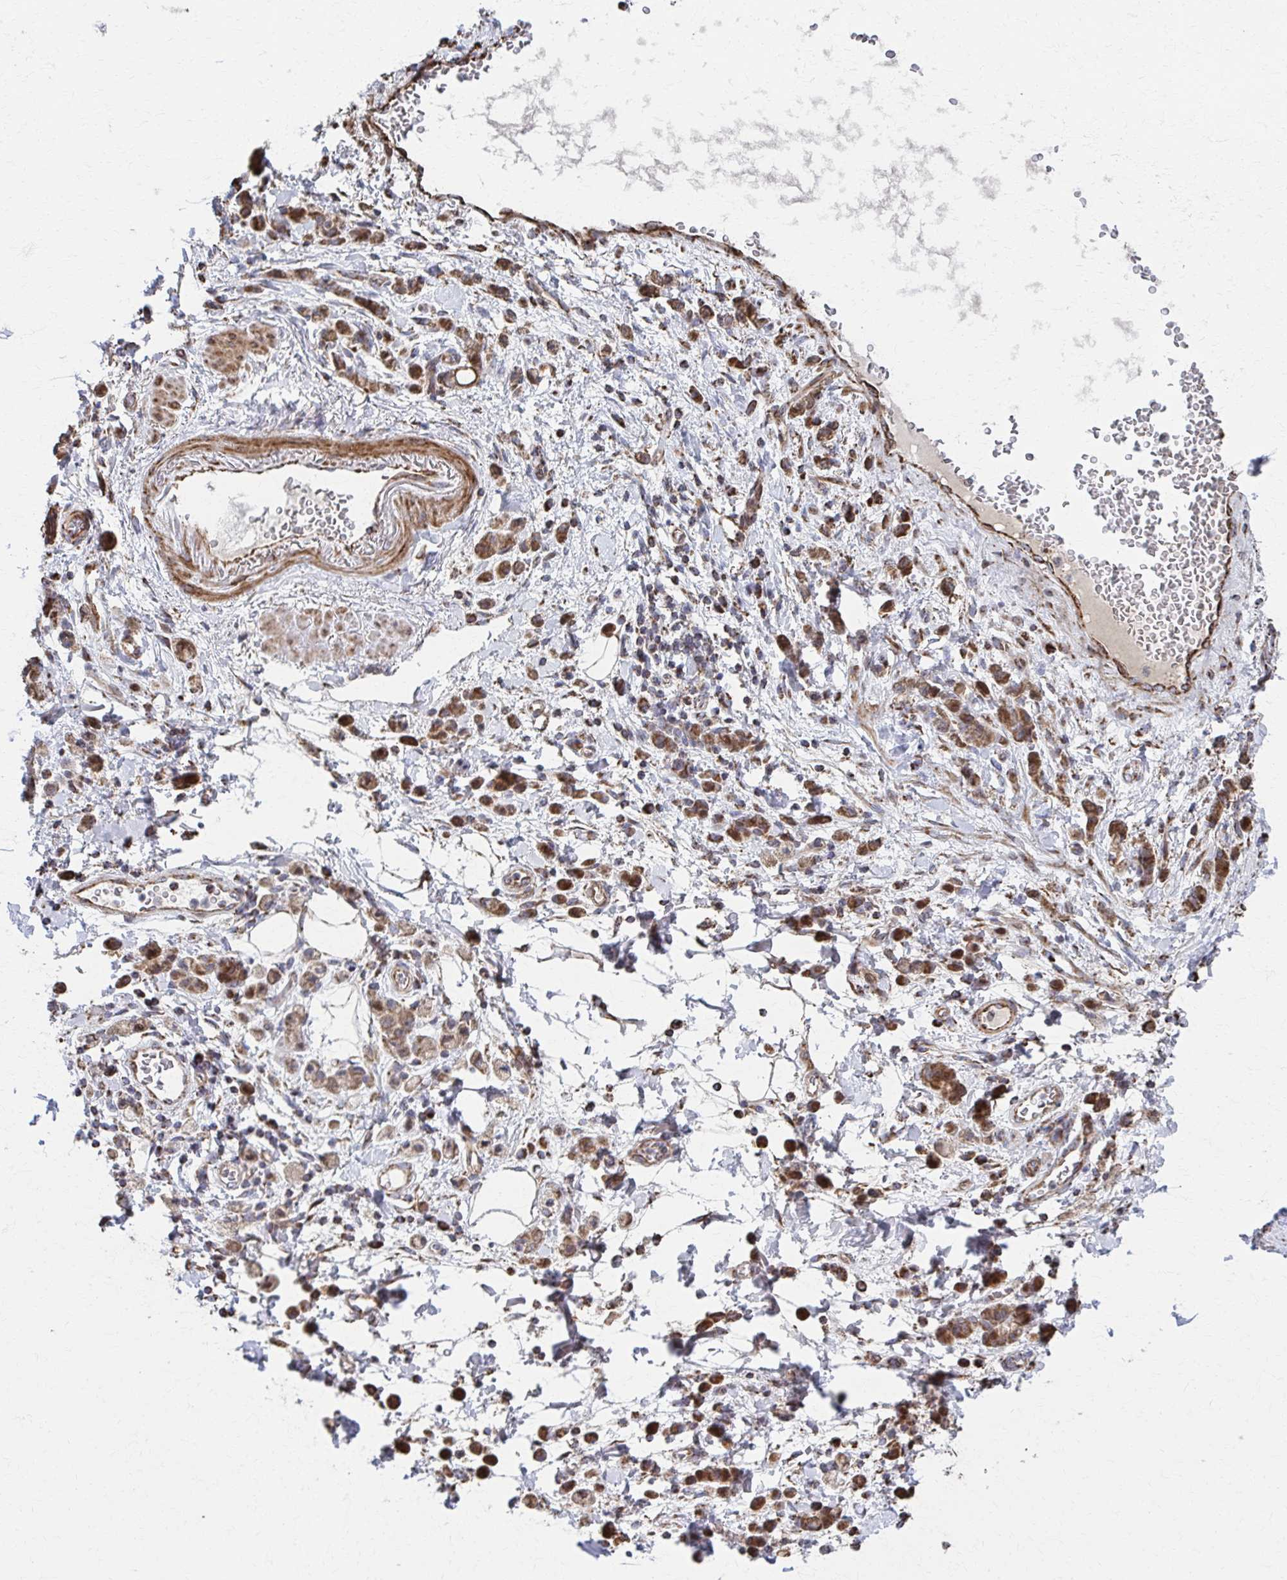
{"staining": {"intensity": "moderate", "quantity": ">75%", "location": "cytoplasmic/membranous"}, "tissue": "stomach cancer", "cell_type": "Tumor cells", "image_type": "cancer", "snomed": [{"axis": "morphology", "description": "Adenocarcinoma, NOS"}, {"axis": "topography", "description": "Stomach"}], "caption": "A micrograph of human stomach cancer stained for a protein shows moderate cytoplasmic/membranous brown staining in tumor cells.", "gene": "SAT1", "patient": {"sex": "male", "age": 77}}